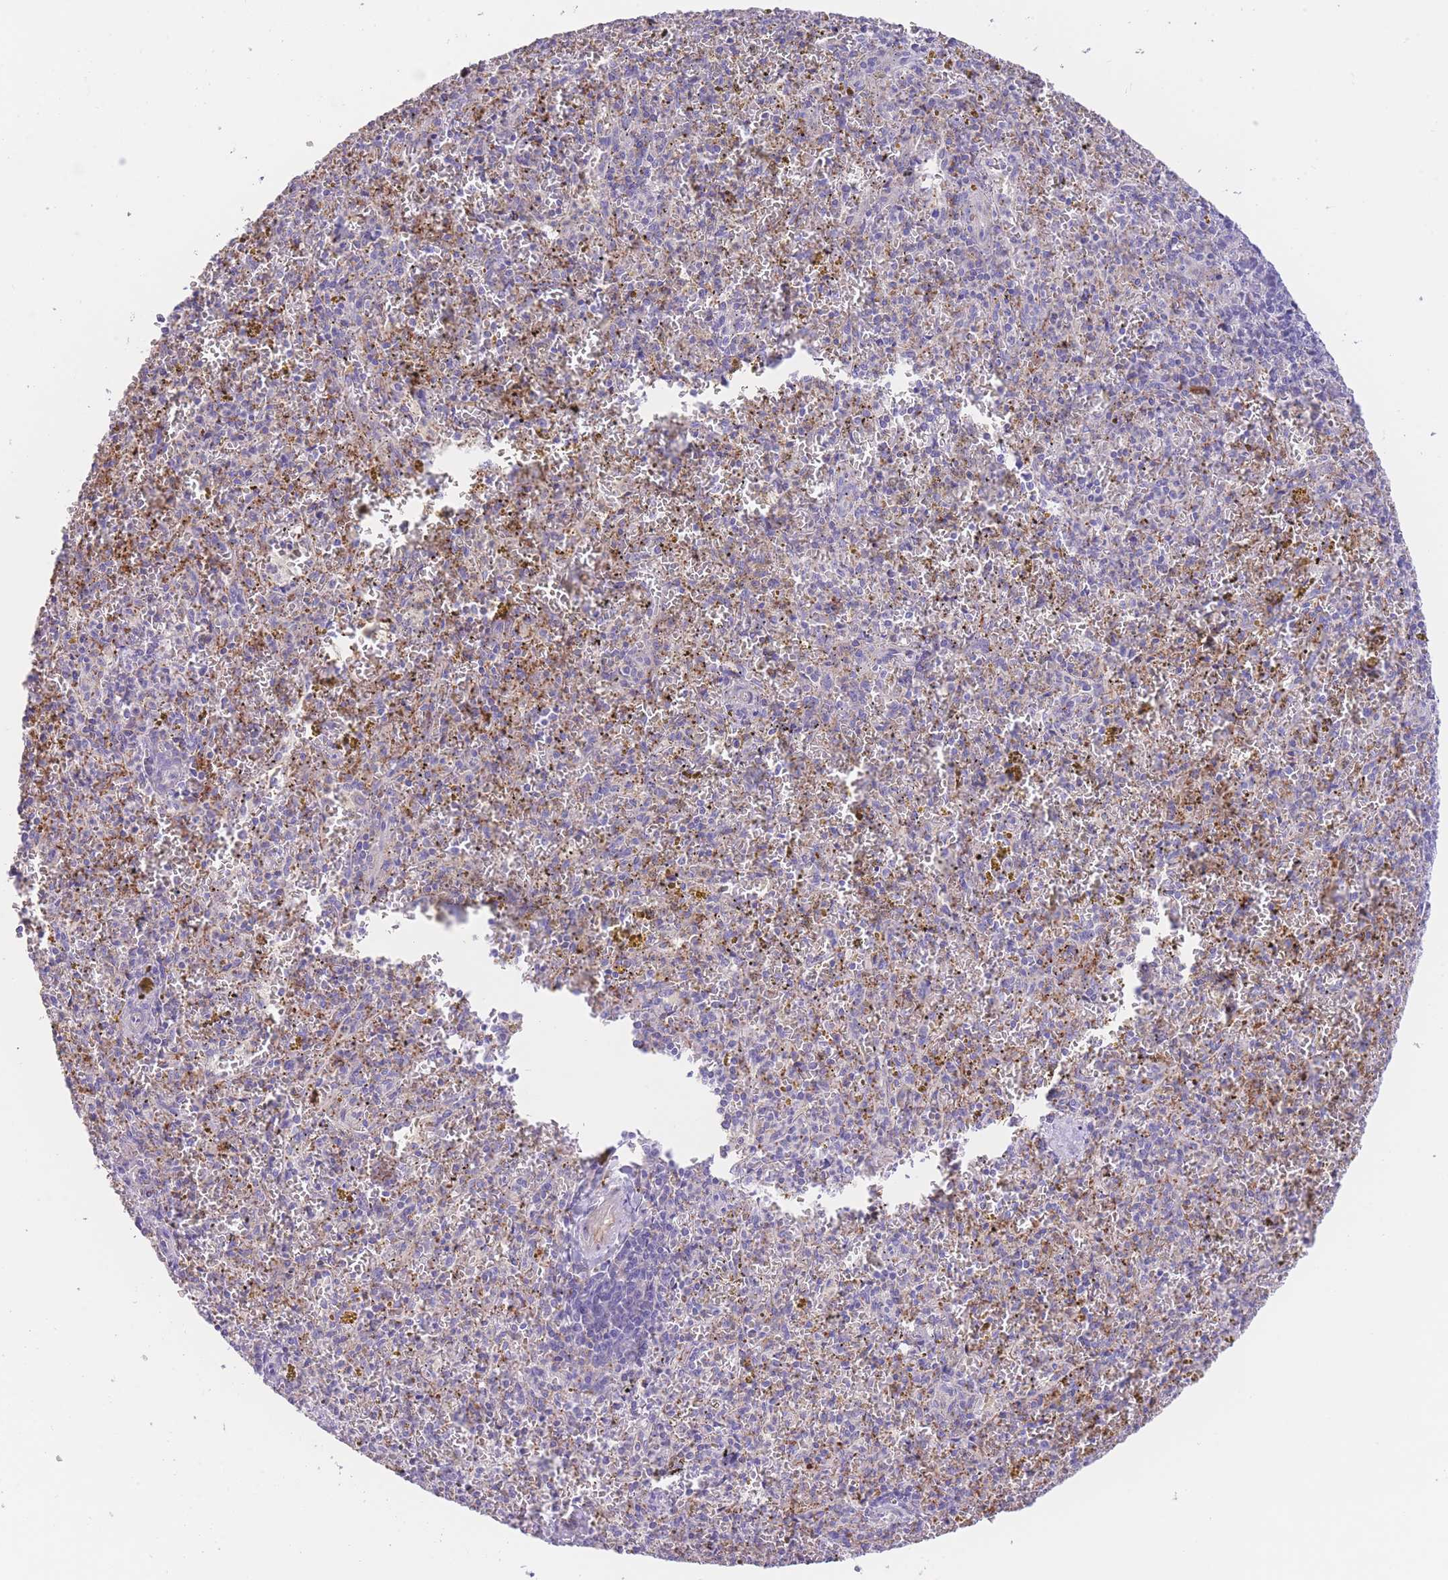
{"staining": {"intensity": "negative", "quantity": "none", "location": "none"}, "tissue": "spleen", "cell_type": "Cells in red pulp", "image_type": "normal", "snomed": [{"axis": "morphology", "description": "Normal tissue, NOS"}, {"axis": "topography", "description": "Spleen"}], "caption": "Cells in red pulp show no significant protein expression in unremarkable spleen.", "gene": "ENSG00000289258", "patient": {"sex": "male", "age": 57}}